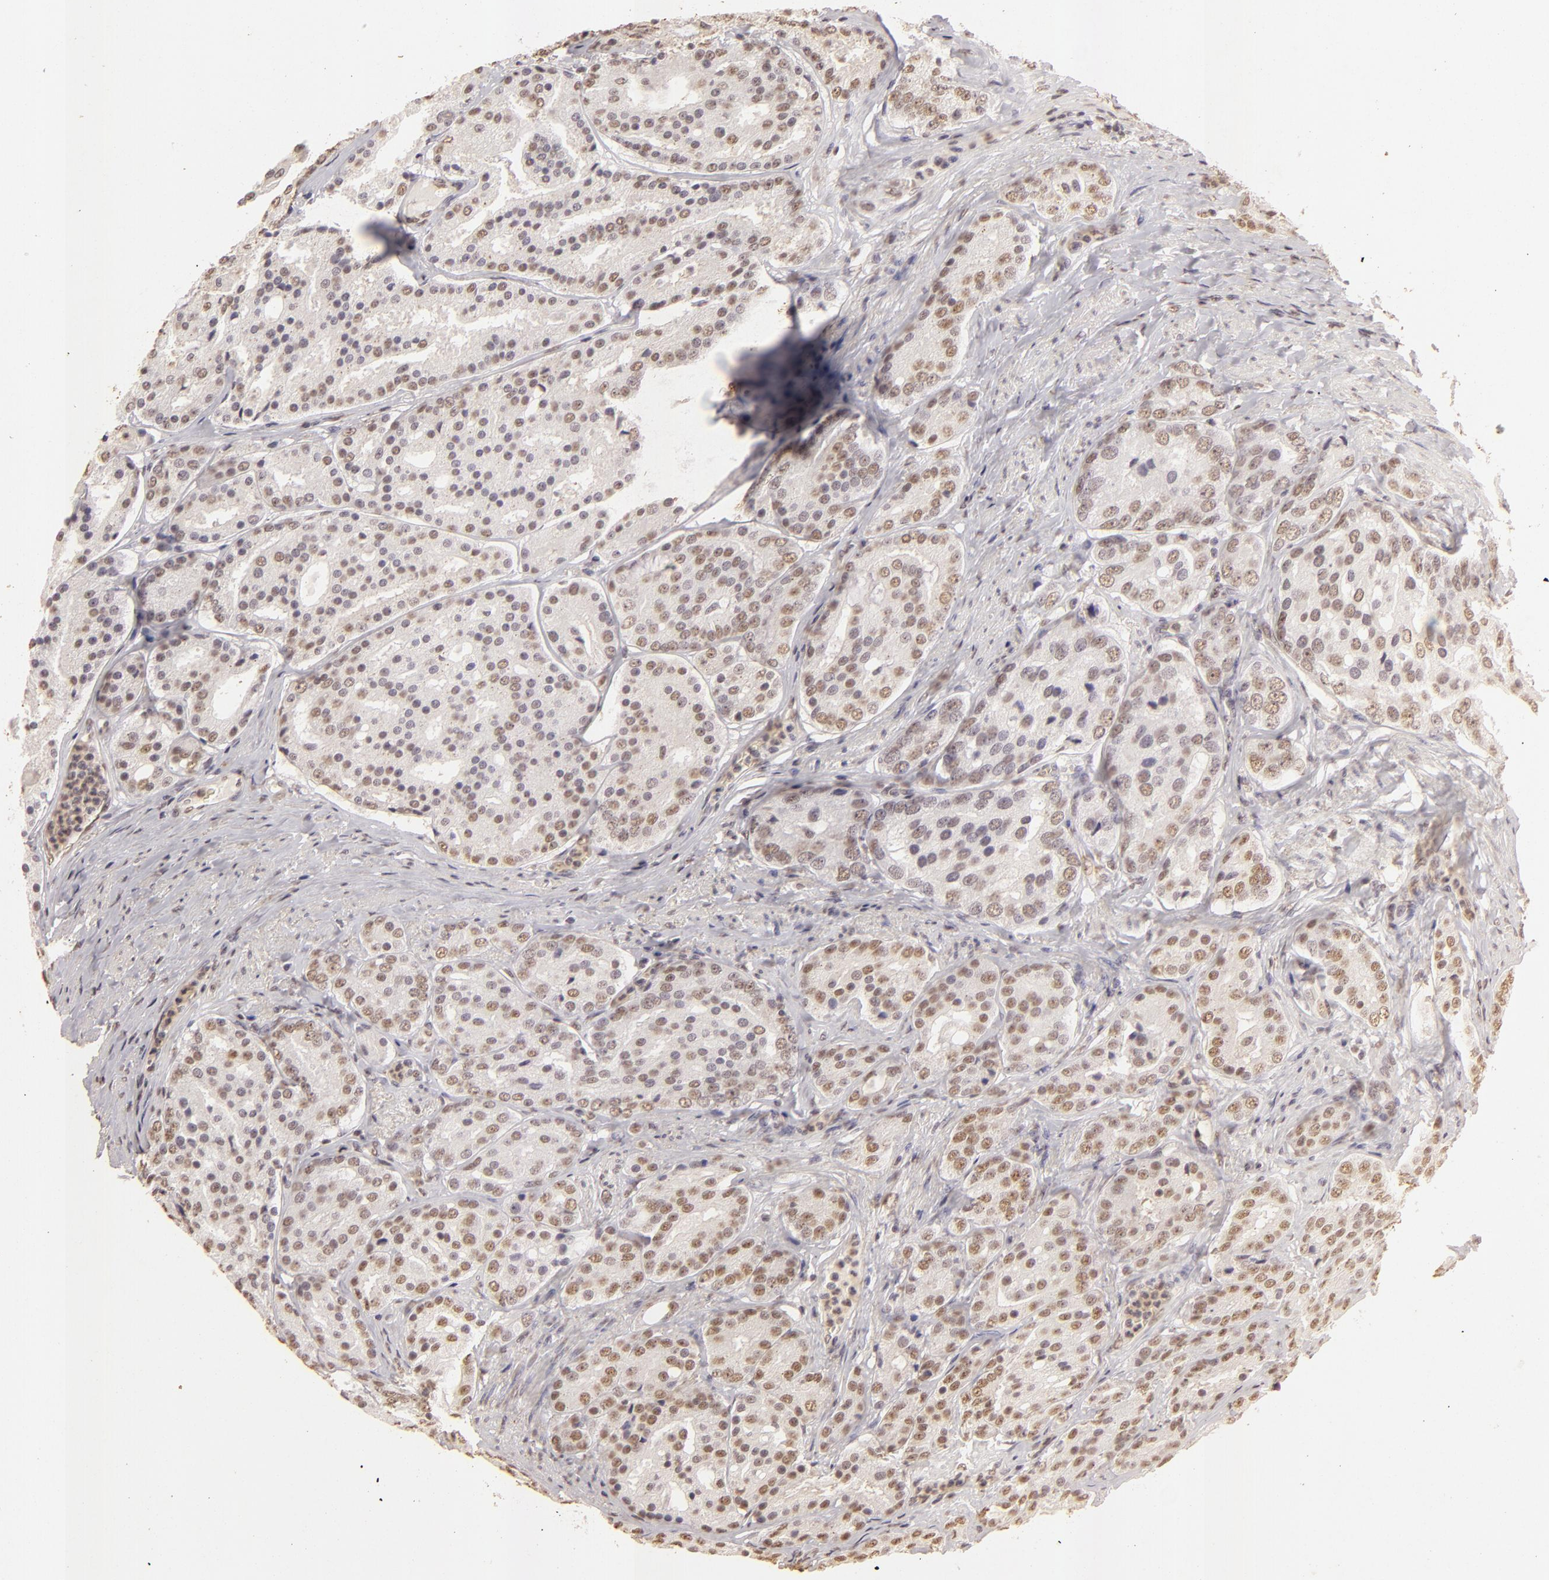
{"staining": {"intensity": "weak", "quantity": "25%-75%", "location": "nuclear"}, "tissue": "prostate cancer", "cell_type": "Tumor cells", "image_type": "cancer", "snomed": [{"axis": "morphology", "description": "Adenocarcinoma, High grade"}, {"axis": "topography", "description": "Prostate"}], "caption": "The photomicrograph exhibits a brown stain indicating the presence of a protein in the nuclear of tumor cells in prostate cancer (high-grade adenocarcinoma).", "gene": "CBX3", "patient": {"sex": "male", "age": 64}}